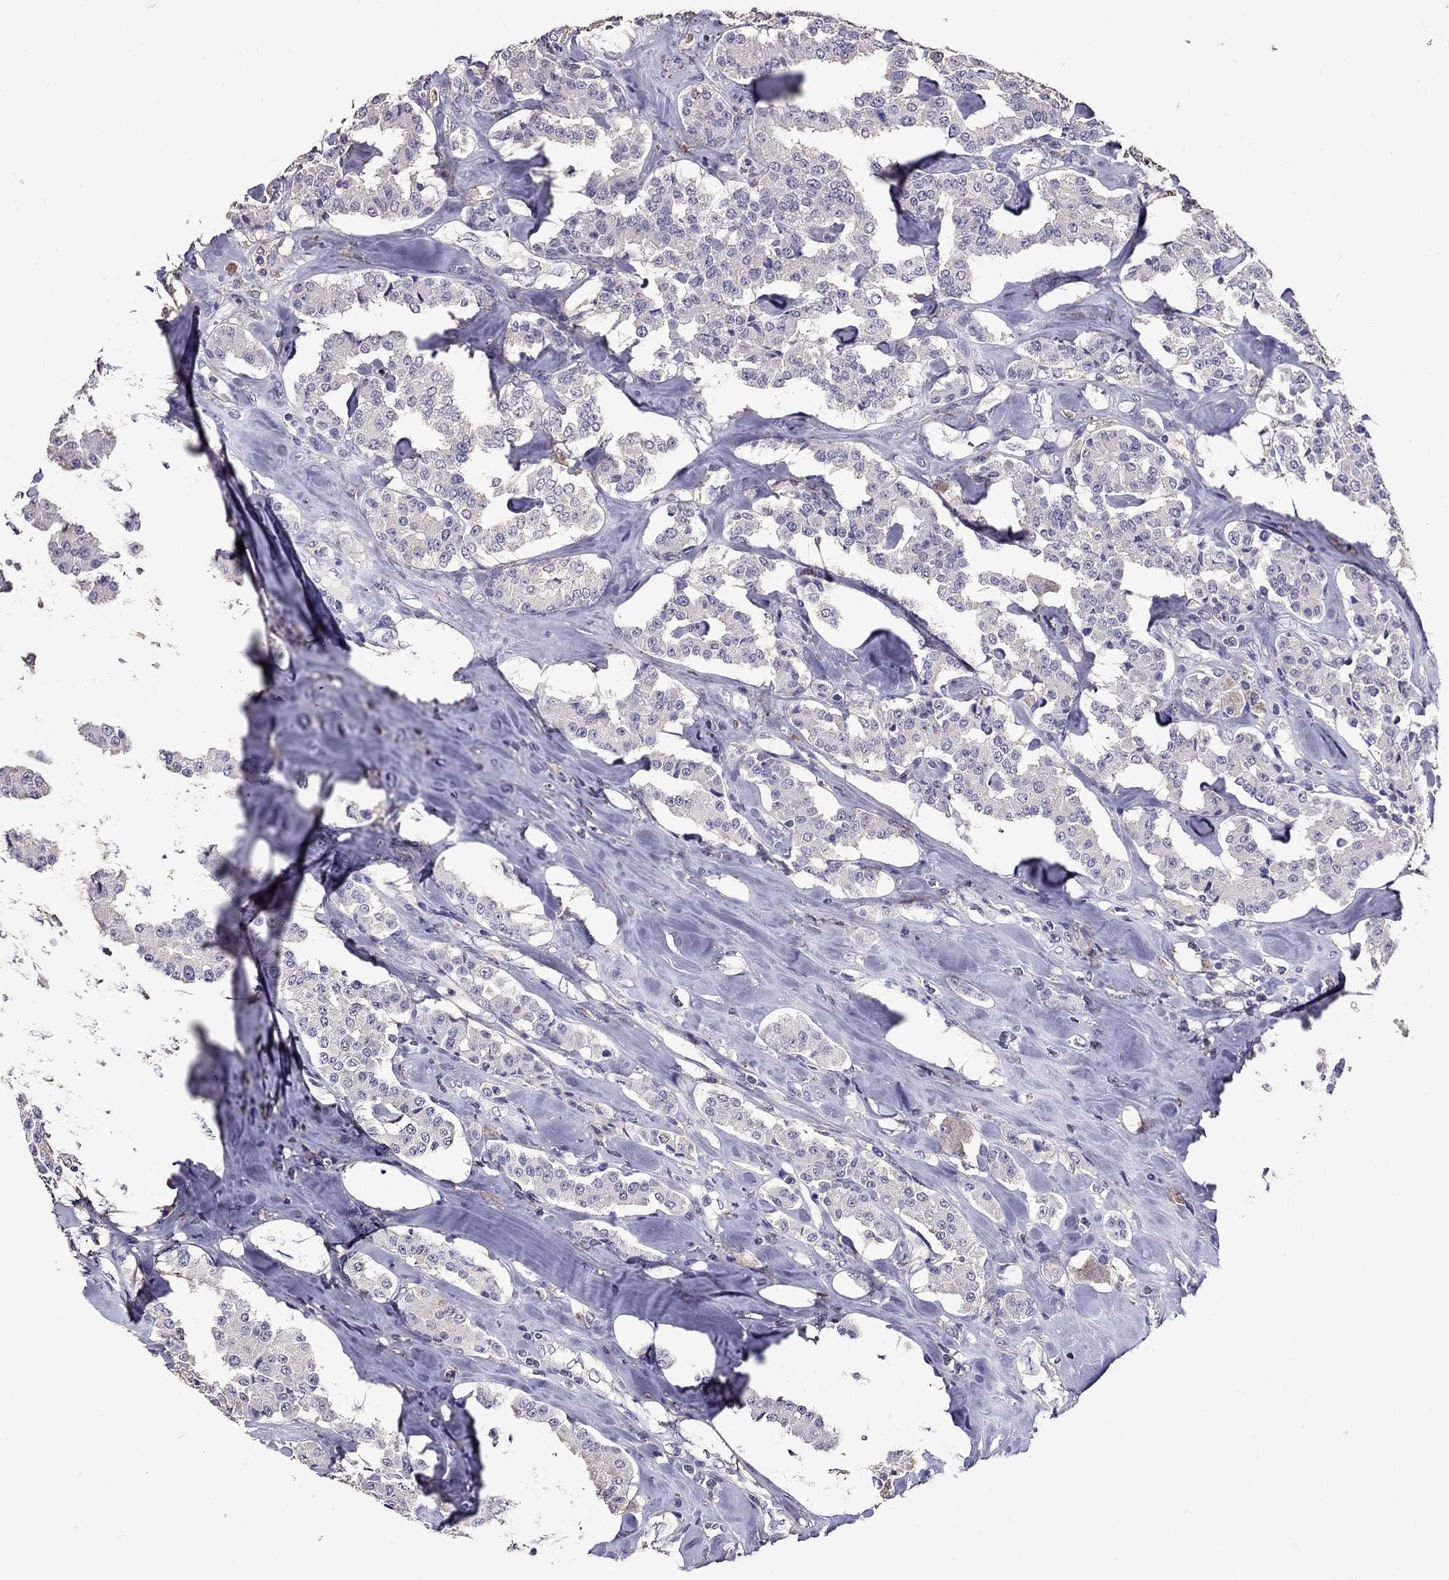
{"staining": {"intensity": "negative", "quantity": "none", "location": "none"}, "tissue": "carcinoid", "cell_type": "Tumor cells", "image_type": "cancer", "snomed": [{"axis": "morphology", "description": "Carcinoid, malignant, NOS"}, {"axis": "topography", "description": "Pancreas"}], "caption": "Immunohistochemistry (IHC) of human carcinoid reveals no expression in tumor cells. (Stains: DAB immunohistochemistry (IHC) with hematoxylin counter stain, Microscopy: brightfield microscopy at high magnification).", "gene": "NKX3-1", "patient": {"sex": "male", "age": 41}}